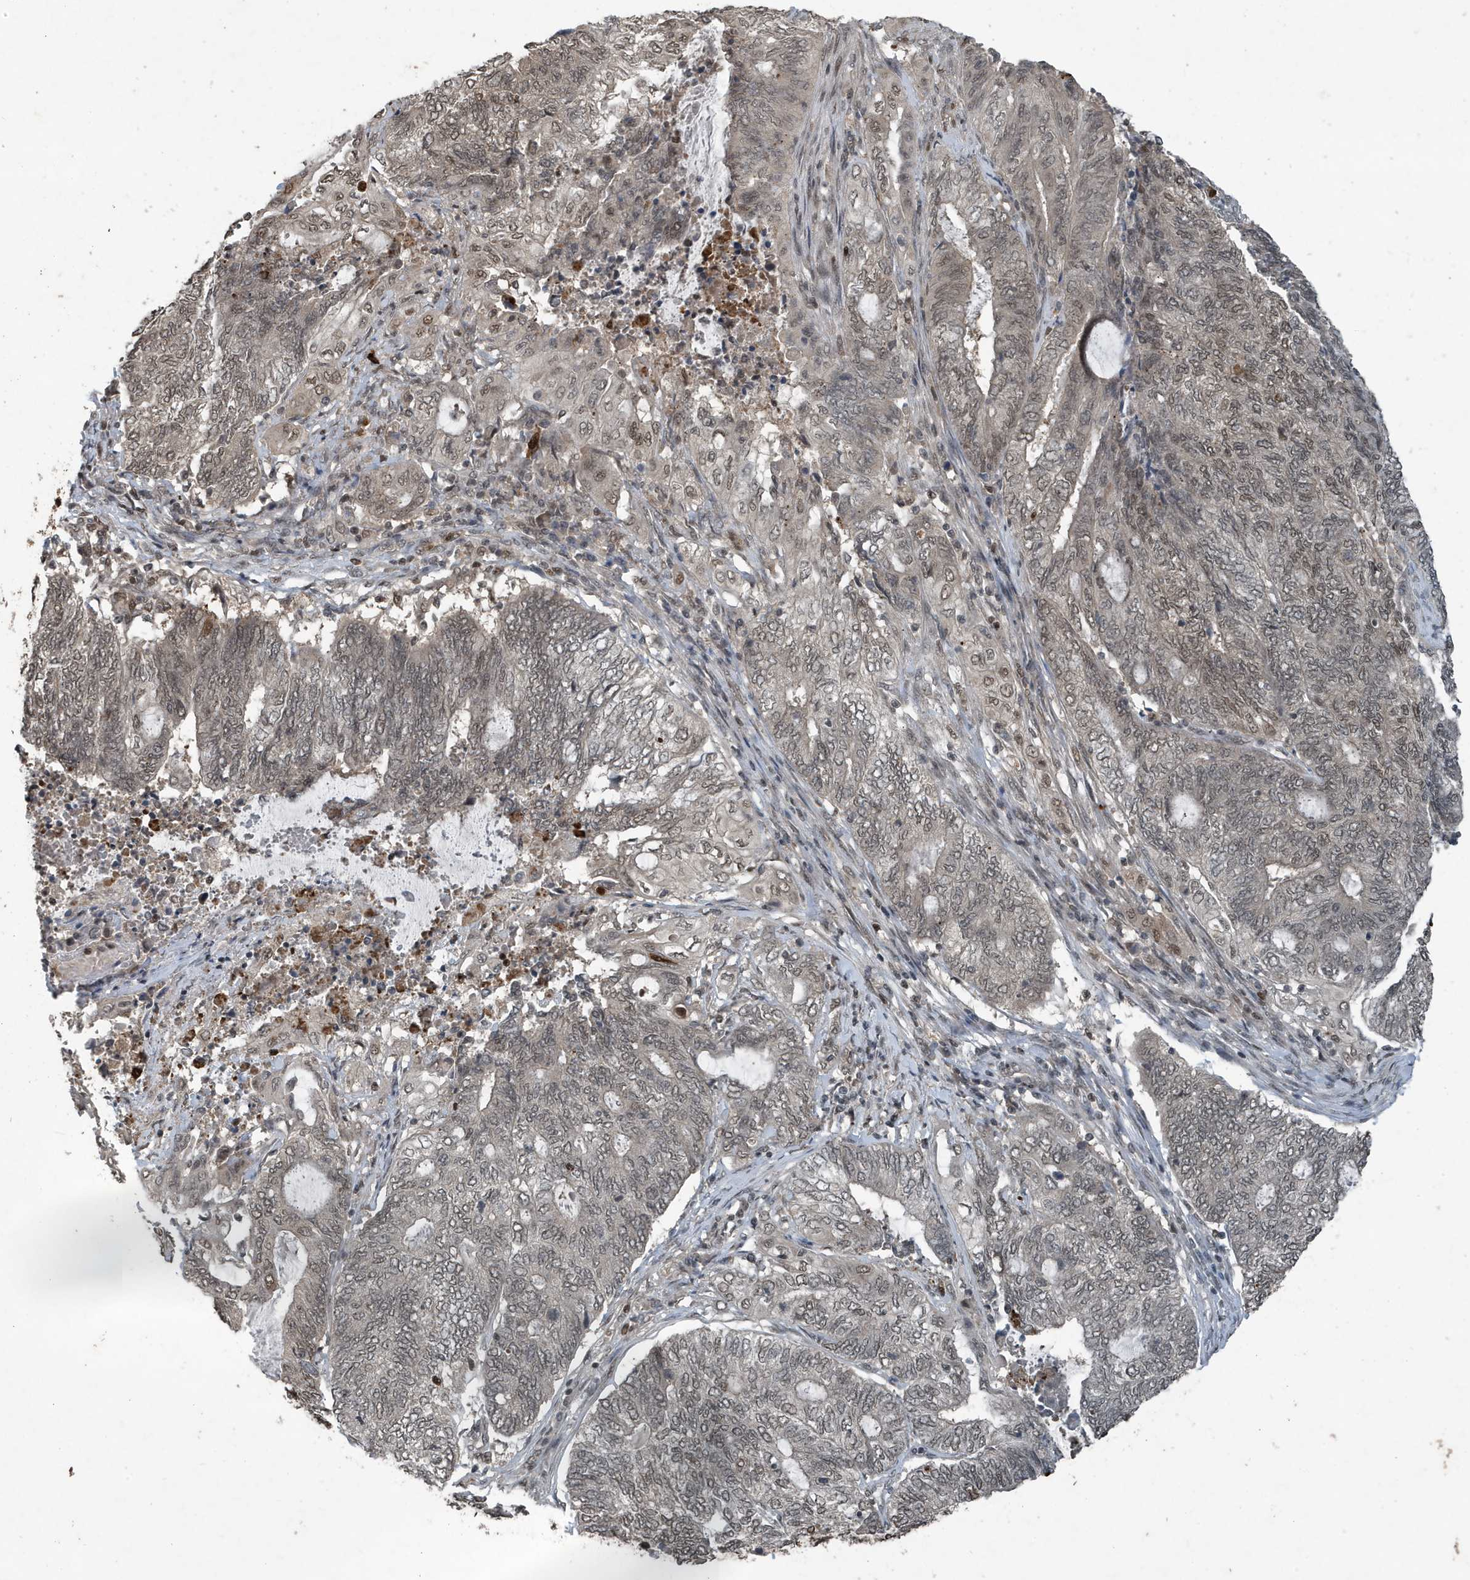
{"staining": {"intensity": "weak", "quantity": "25%-75%", "location": "nuclear"}, "tissue": "endometrial cancer", "cell_type": "Tumor cells", "image_type": "cancer", "snomed": [{"axis": "morphology", "description": "Adenocarcinoma, NOS"}, {"axis": "topography", "description": "Uterus"}, {"axis": "topography", "description": "Endometrium"}], "caption": "Brown immunohistochemical staining in endometrial cancer (adenocarcinoma) demonstrates weak nuclear expression in approximately 25%-75% of tumor cells. Using DAB (brown) and hematoxylin (blue) stains, captured at high magnification using brightfield microscopy.", "gene": "HSPA1A", "patient": {"sex": "female", "age": 70}}